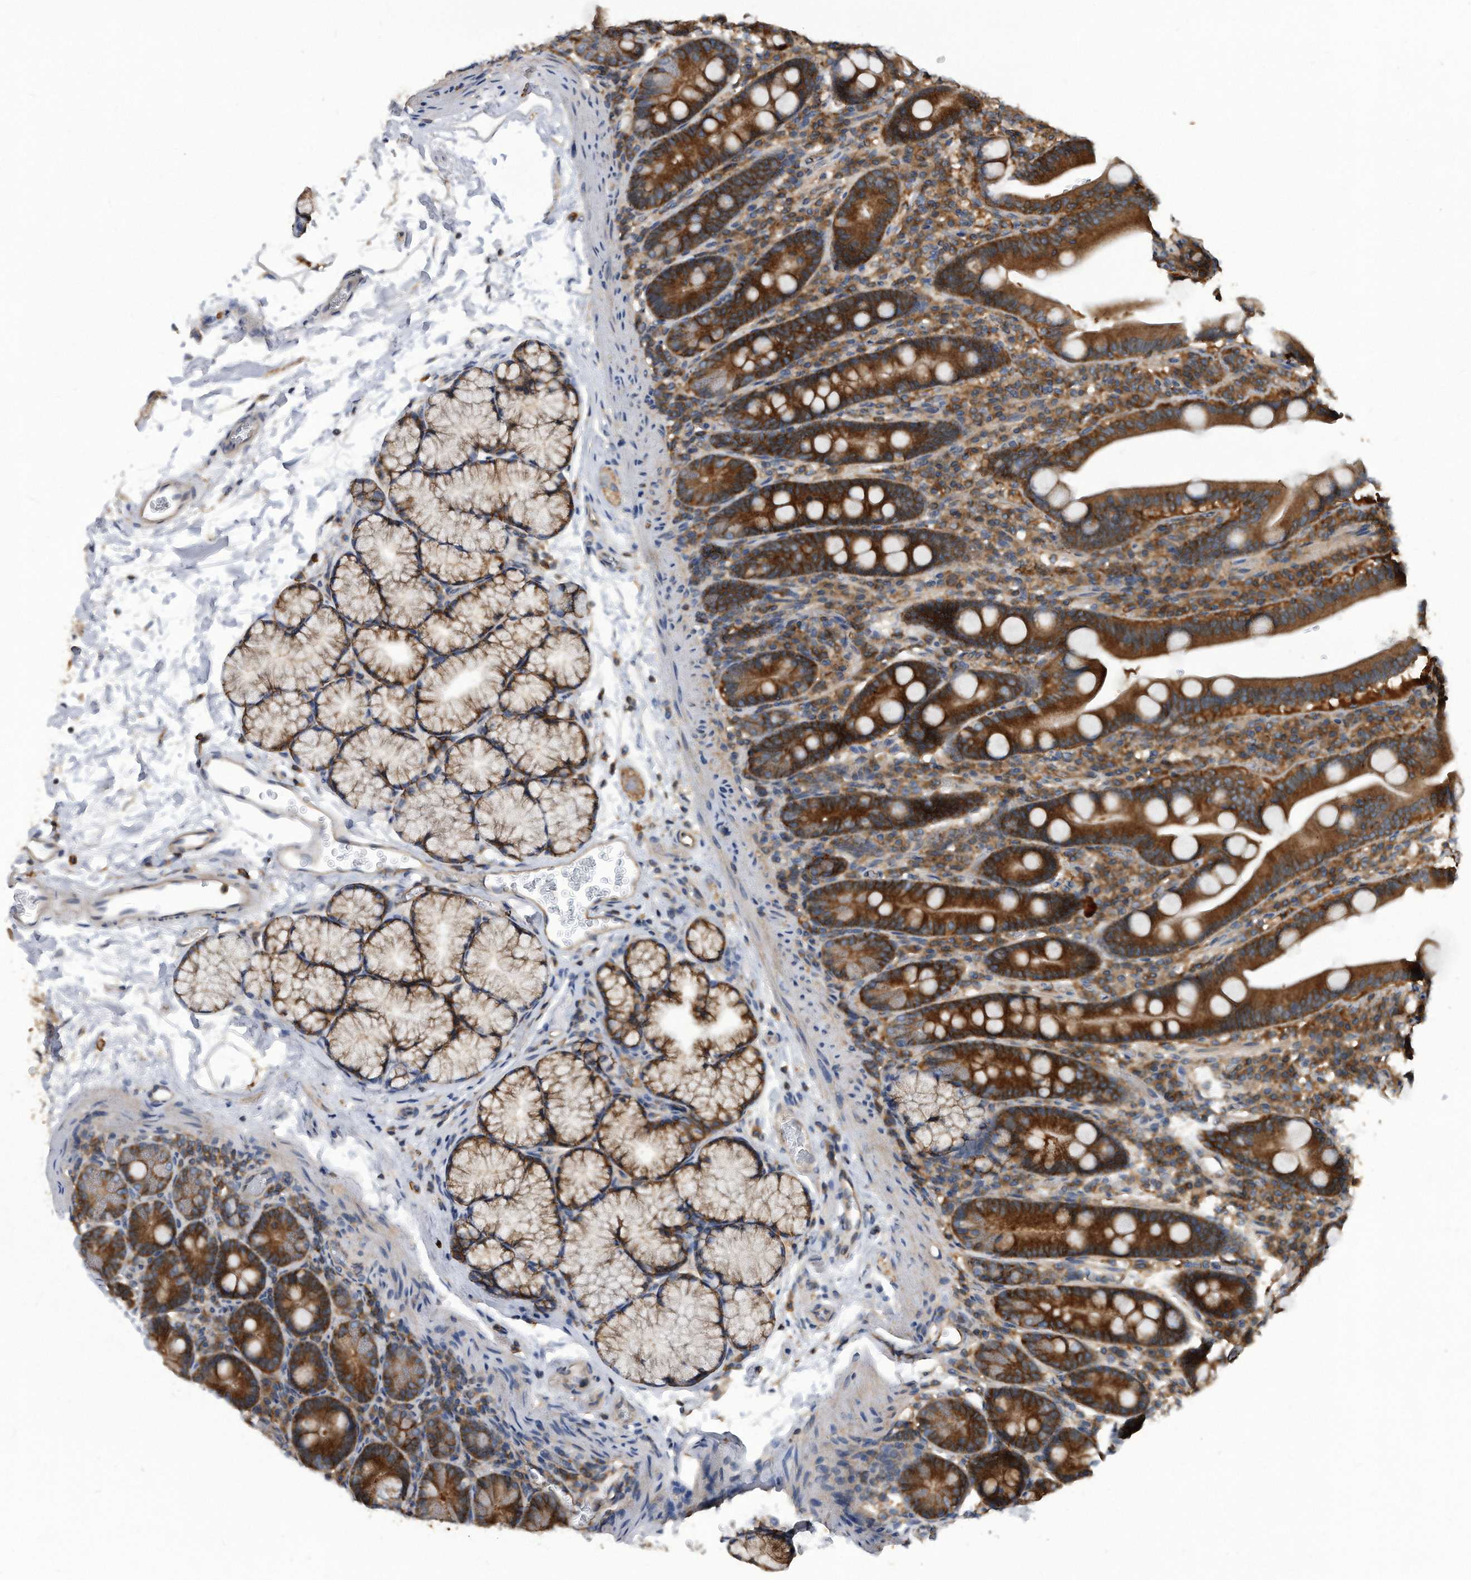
{"staining": {"intensity": "strong", "quantity": ">75%", "location": "cytoplasmic/membranous"}, "tissue": "duodenum", "cell_type": "Glandular cells", "image_type": "normal", "snomed": [{"axis": "morphology", "description": "Normal tissue, NOS"}, {"axis": "topography", "description": "Duodenum"}], "caption": "This histopathology image reveals IHC staining of normal duodenum, with high strong cytoplasmic/membranous positivity in approximately >75% of glandular cells.", "gene": "ATG5", "patient": {"sex": "male", "age": 35}}